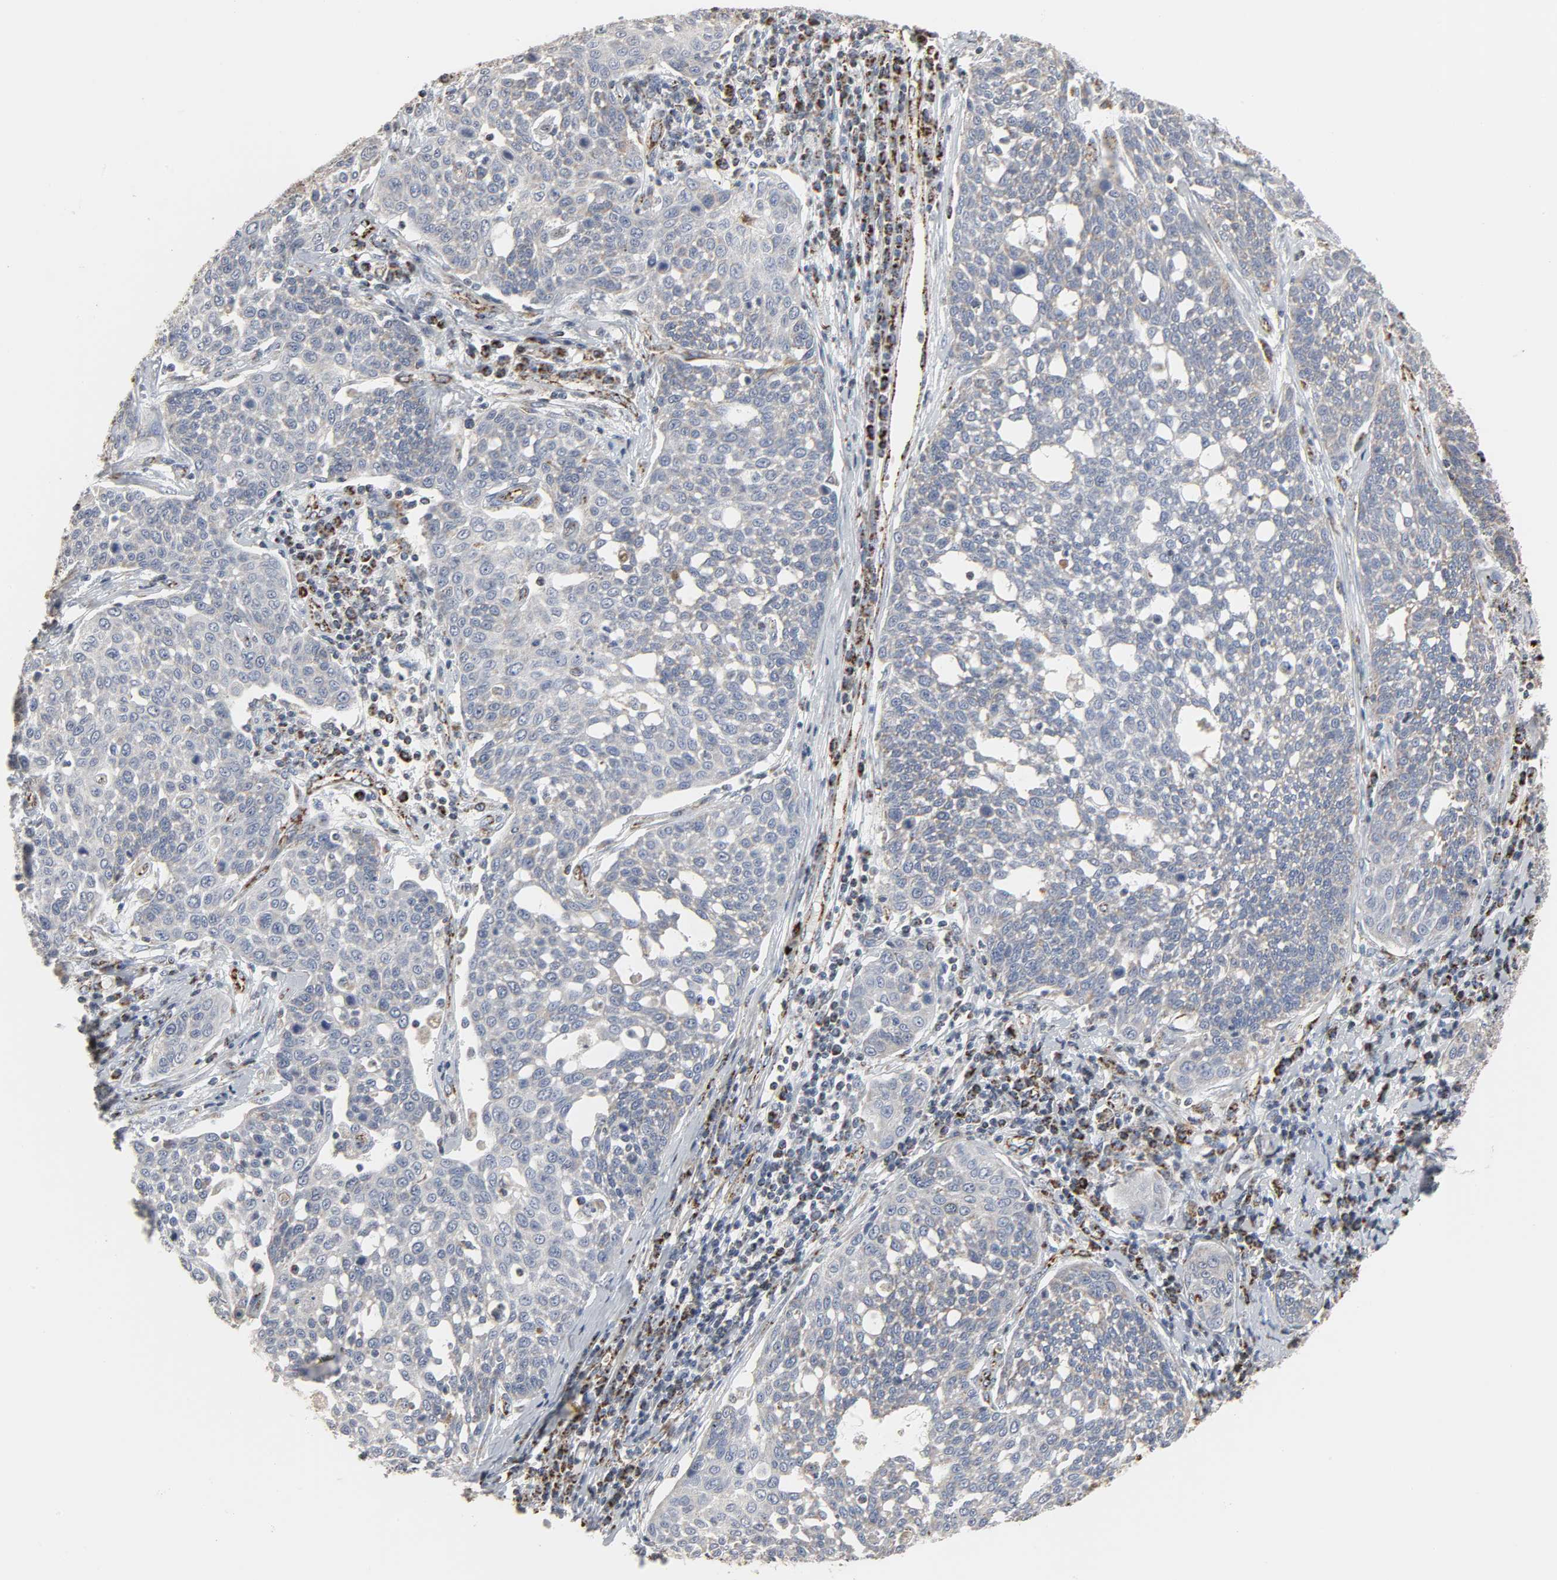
{"staining": {"intensity": "weak", "quantity": "<25%", "location": "cytoplasmic/membranous"}, "tissue": "cervical cancer", "cell_type": "Tumor cells", "image_type": "cancer", "snomed": [{"axis": "morphology", "description": "Squamous cell carcinoma, NOS"}, {"axis": "topography", "description": "Cervix"}], "caption": "The photomicrograph exhibits no staining of tumor cells in cervical cancer. Nuclei are stained in blue.", "gene": "ACAT1", "patient": {"sex": "female", "age": 34}}